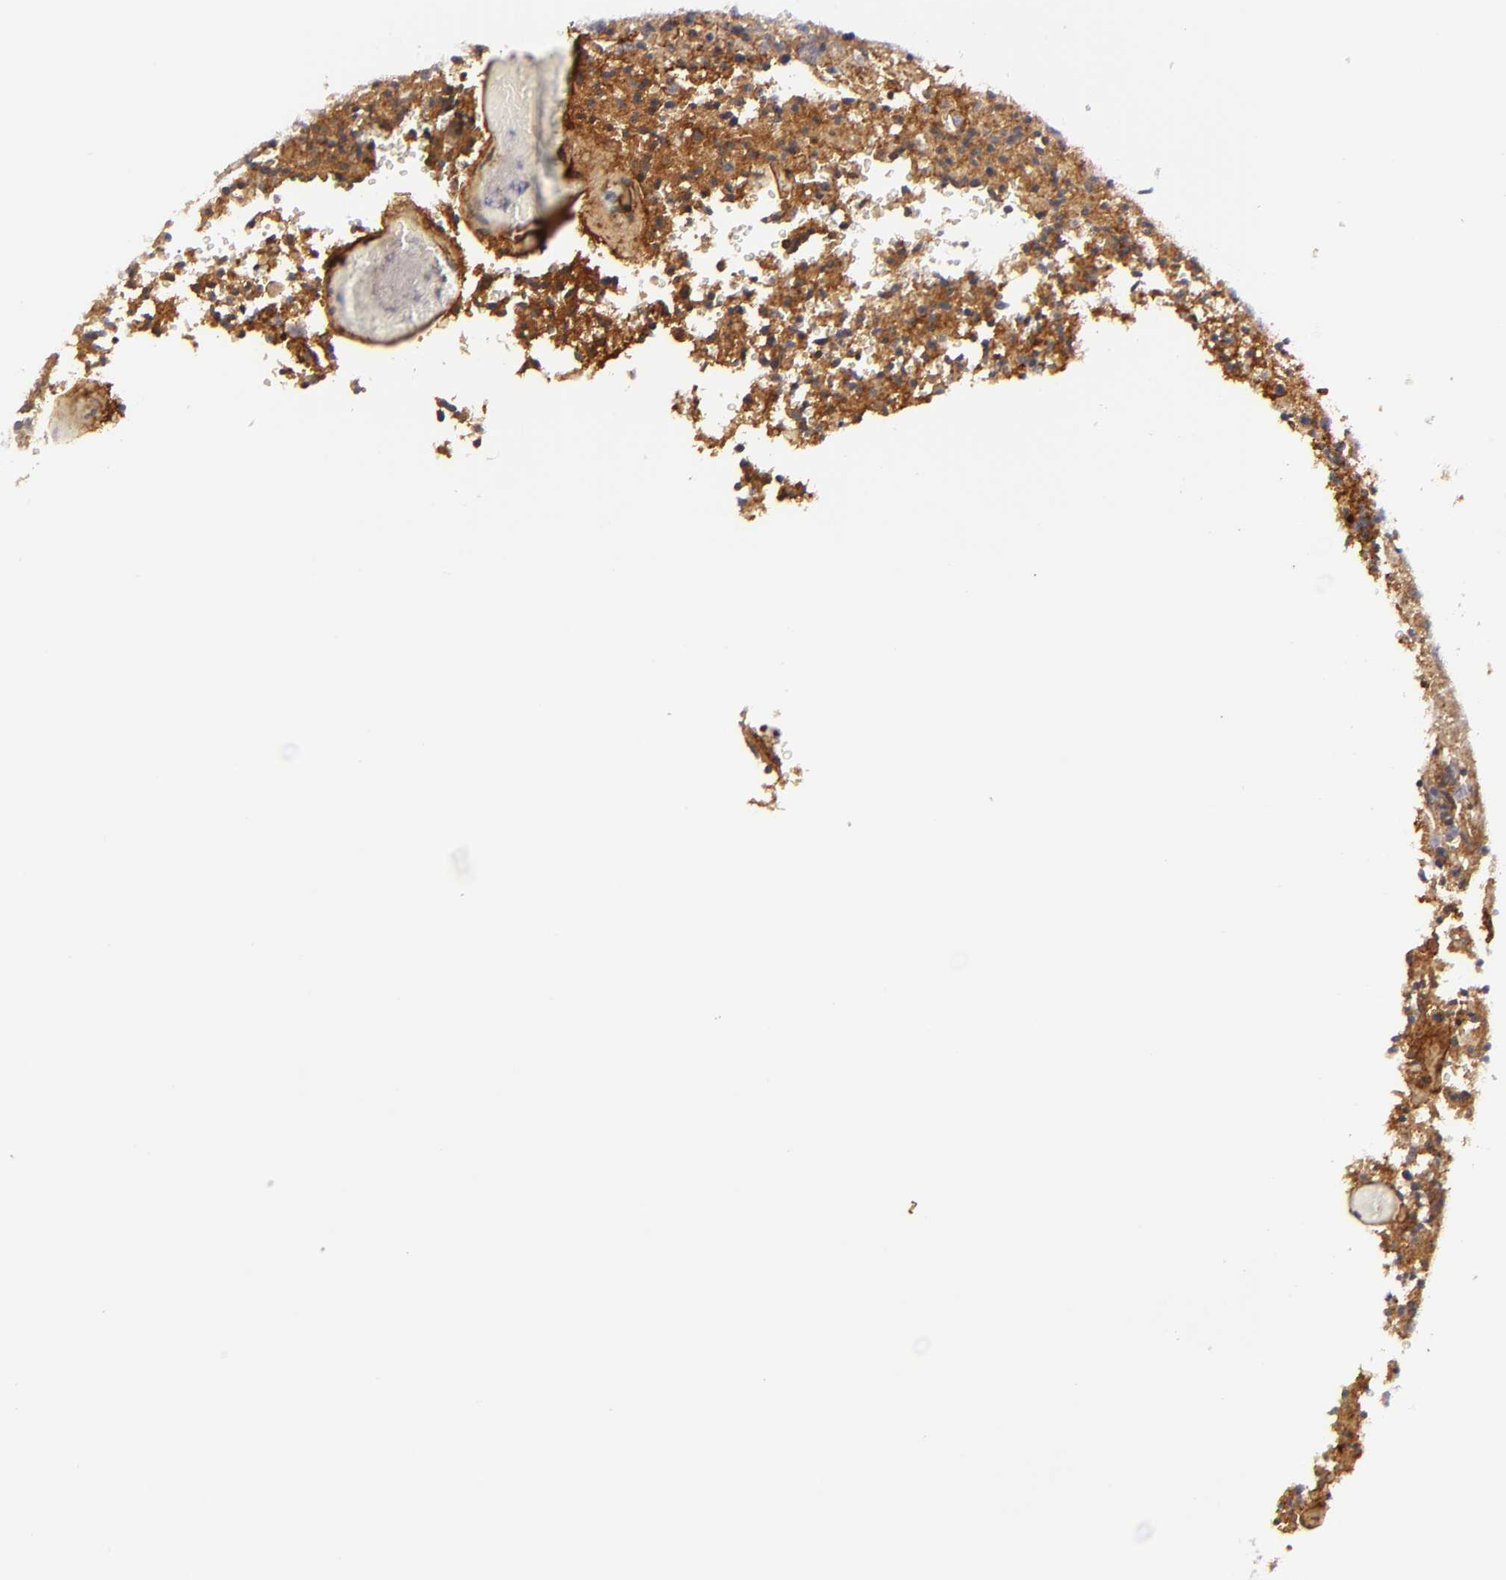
{"staining": {"intensity": "strong", "quantity": ">75%", "location": "cytoplasmic/membranous"}, "tissue": "glioma", "cell_type": "Tumor cells", "image_type": "cancer", "snomed": [{"axis": "morphology", "description": "Glioma, malignant, High grade"}, {"axis": "topography", "description": "Brain"}], "caption": "Glioma was stained to show a protein in brown. There is high levels of strong cytoplasmic/membranous positivity in about >75% of tumor cells. (Stains: DAB (3,3'-diaminobenzidine) in brown, nuclei in blue, Microscopy: brightfield microscopy at high magnification).", "gene": "MCAM", "patient": {"sex": "male", "age": 36}}